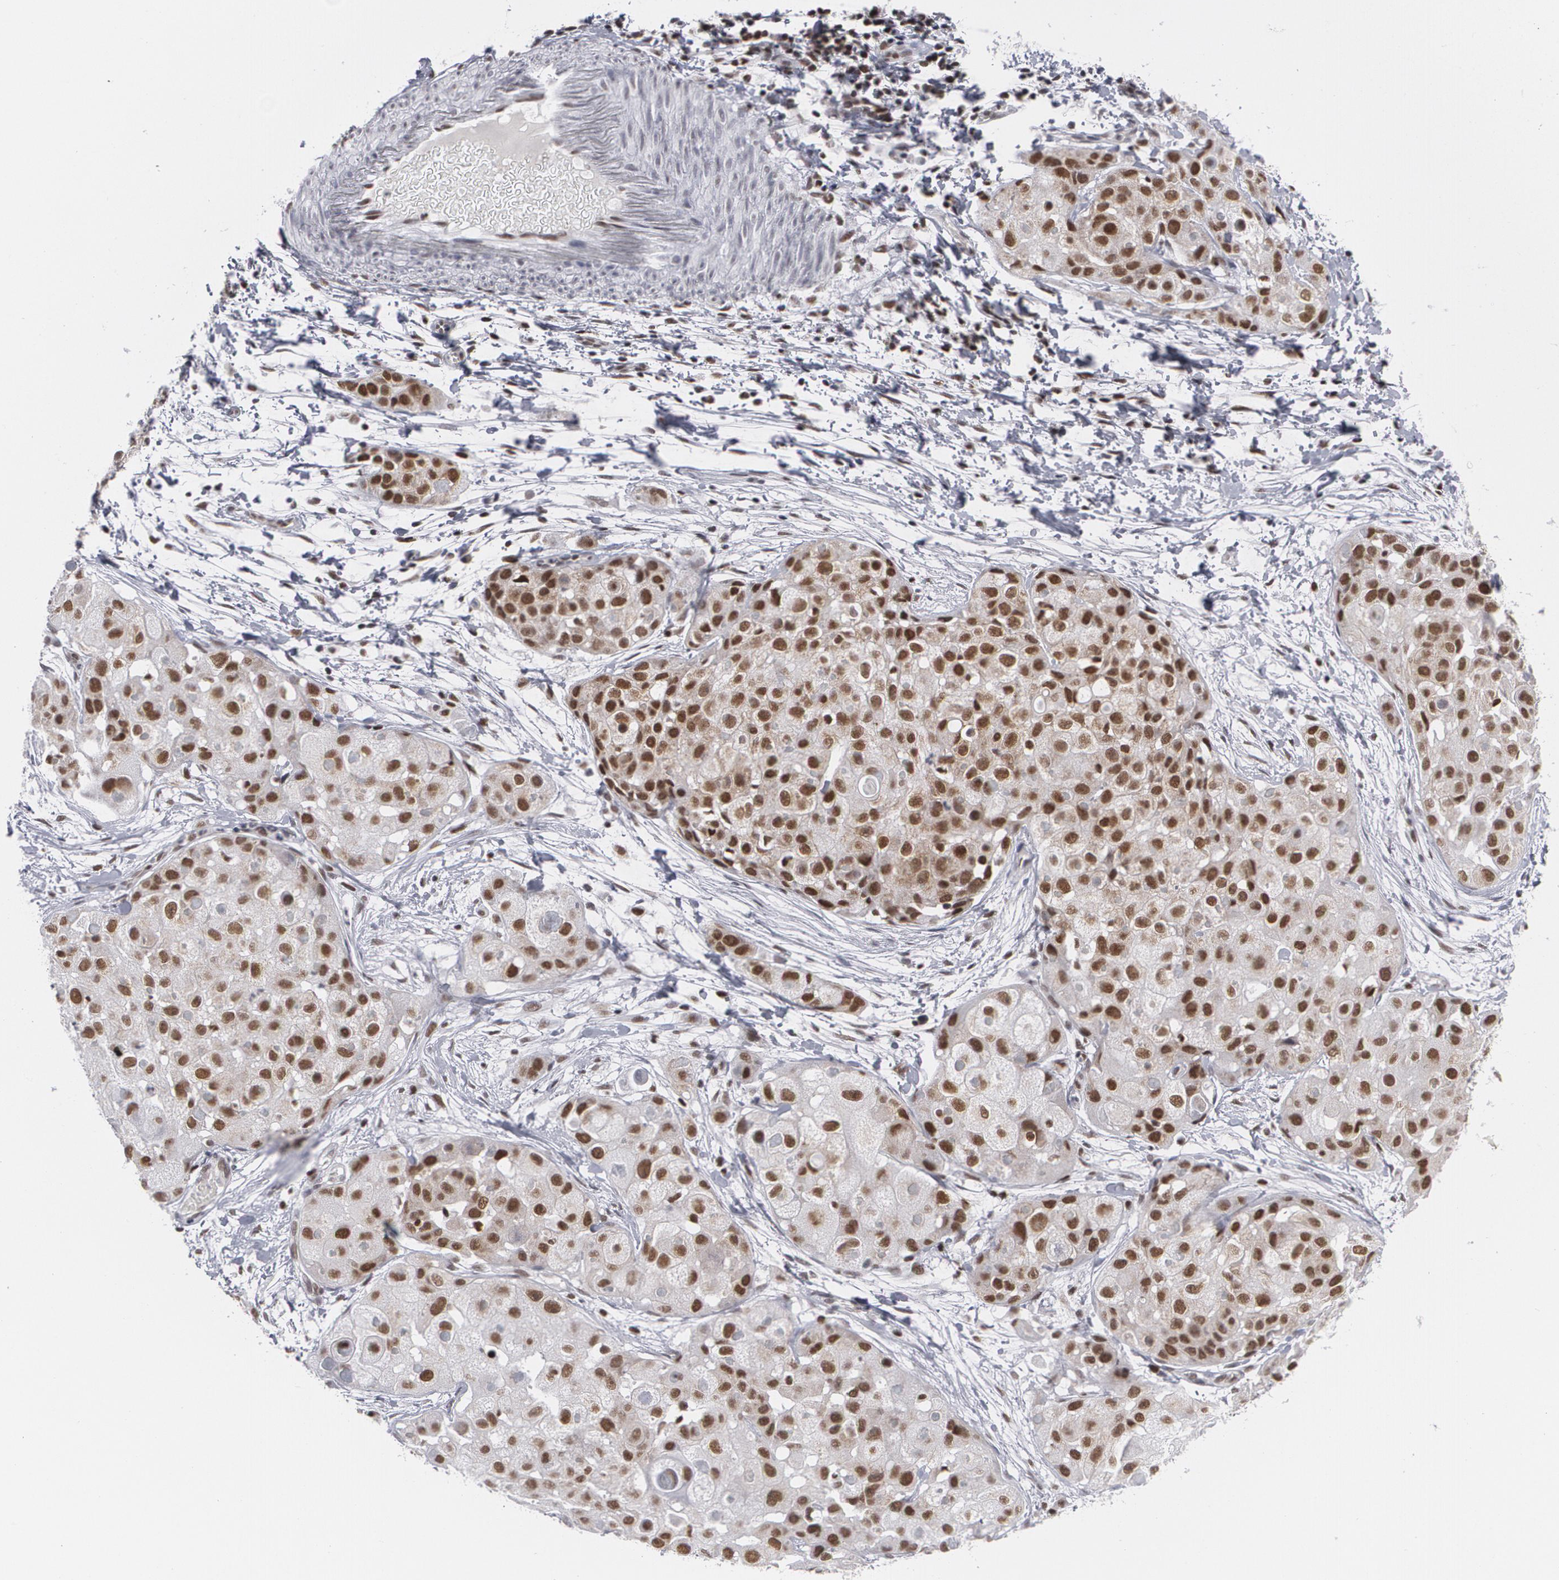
{"staining": {"intensity": "strong", "quantity": "25%-75%", "location": "nuclear"}, "tissue": "skin cancer", "cell_type": "Tumor cells", "image_type": "cancer", "snomed": [{"axis": "morphology", "description": "Squamous cell carcinoma, NOS"}, {"axis": "topography", "description": "Skin"}], "caption": "Brown immunohistochemical staining in skin cancer demonstrates strong nuclear expression in about 25%-75% of tumor cells.", "gene": "MCL1", "patient": {"sex": "female", "age": 57}}